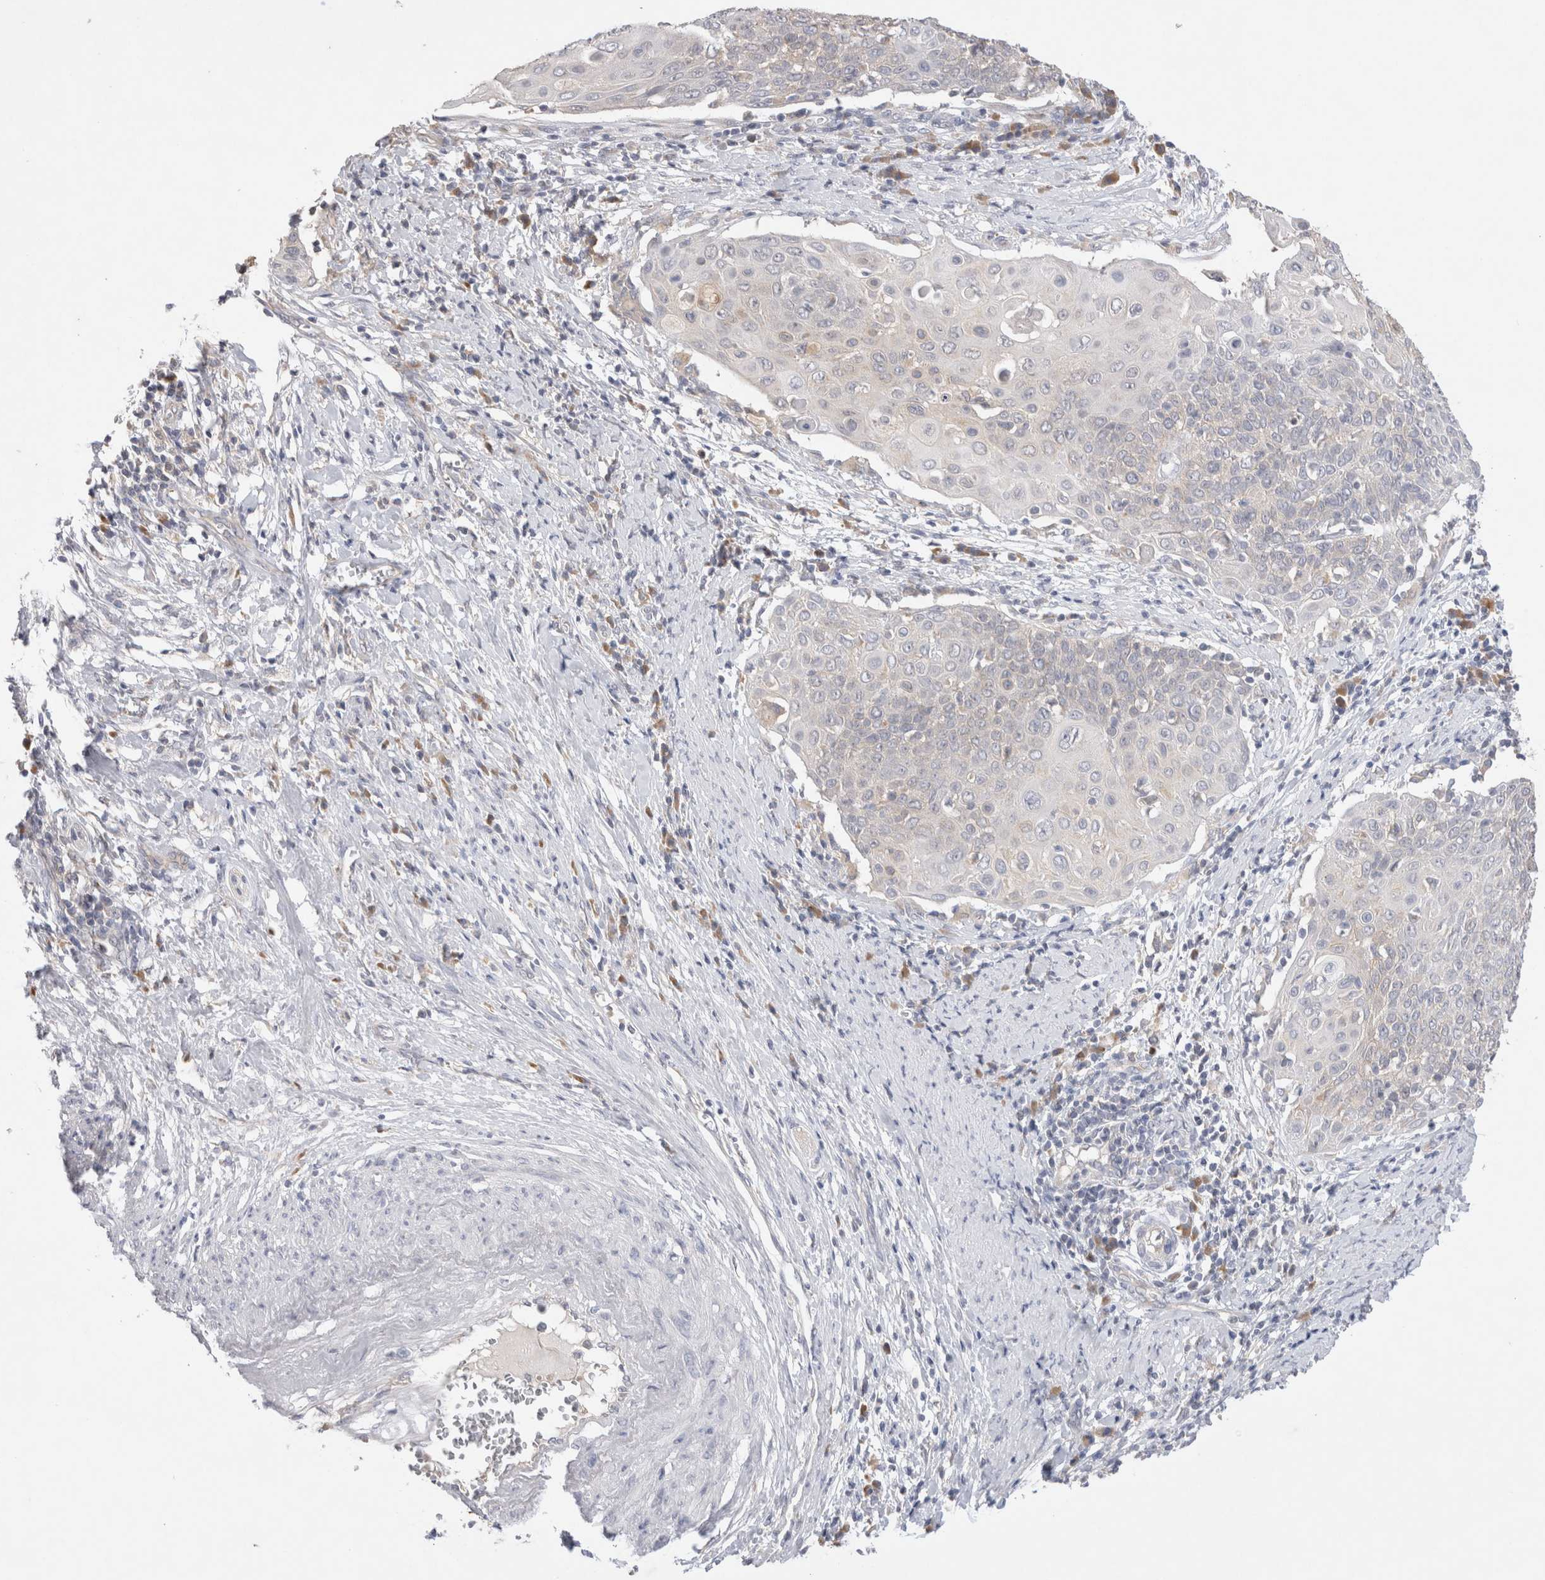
{"staining": {"intensity": "negative", "quantity": "none", "location": "none"}, "tissue": "cervical cancer", "cell_type": "Tumor cells", "image_type": "cancer", "snomed": [{"axis": "morphology", "description": "Squamous cell carcinoma, NOS"}, {"axis": "topography", "description": "Cervix"}], "caption": "The IHC photomicrograph has no significant expression in tumor cells of cervical cancer (squamous cell carcinoma) tissue. Brightfield microscopy of immunohistochemistry (IHC) stained with DAB (brown) and hematoxylin (blue), captured at high magnification.", "gene": "GAS1", "patient": {"sex": "female", "age": 39}}